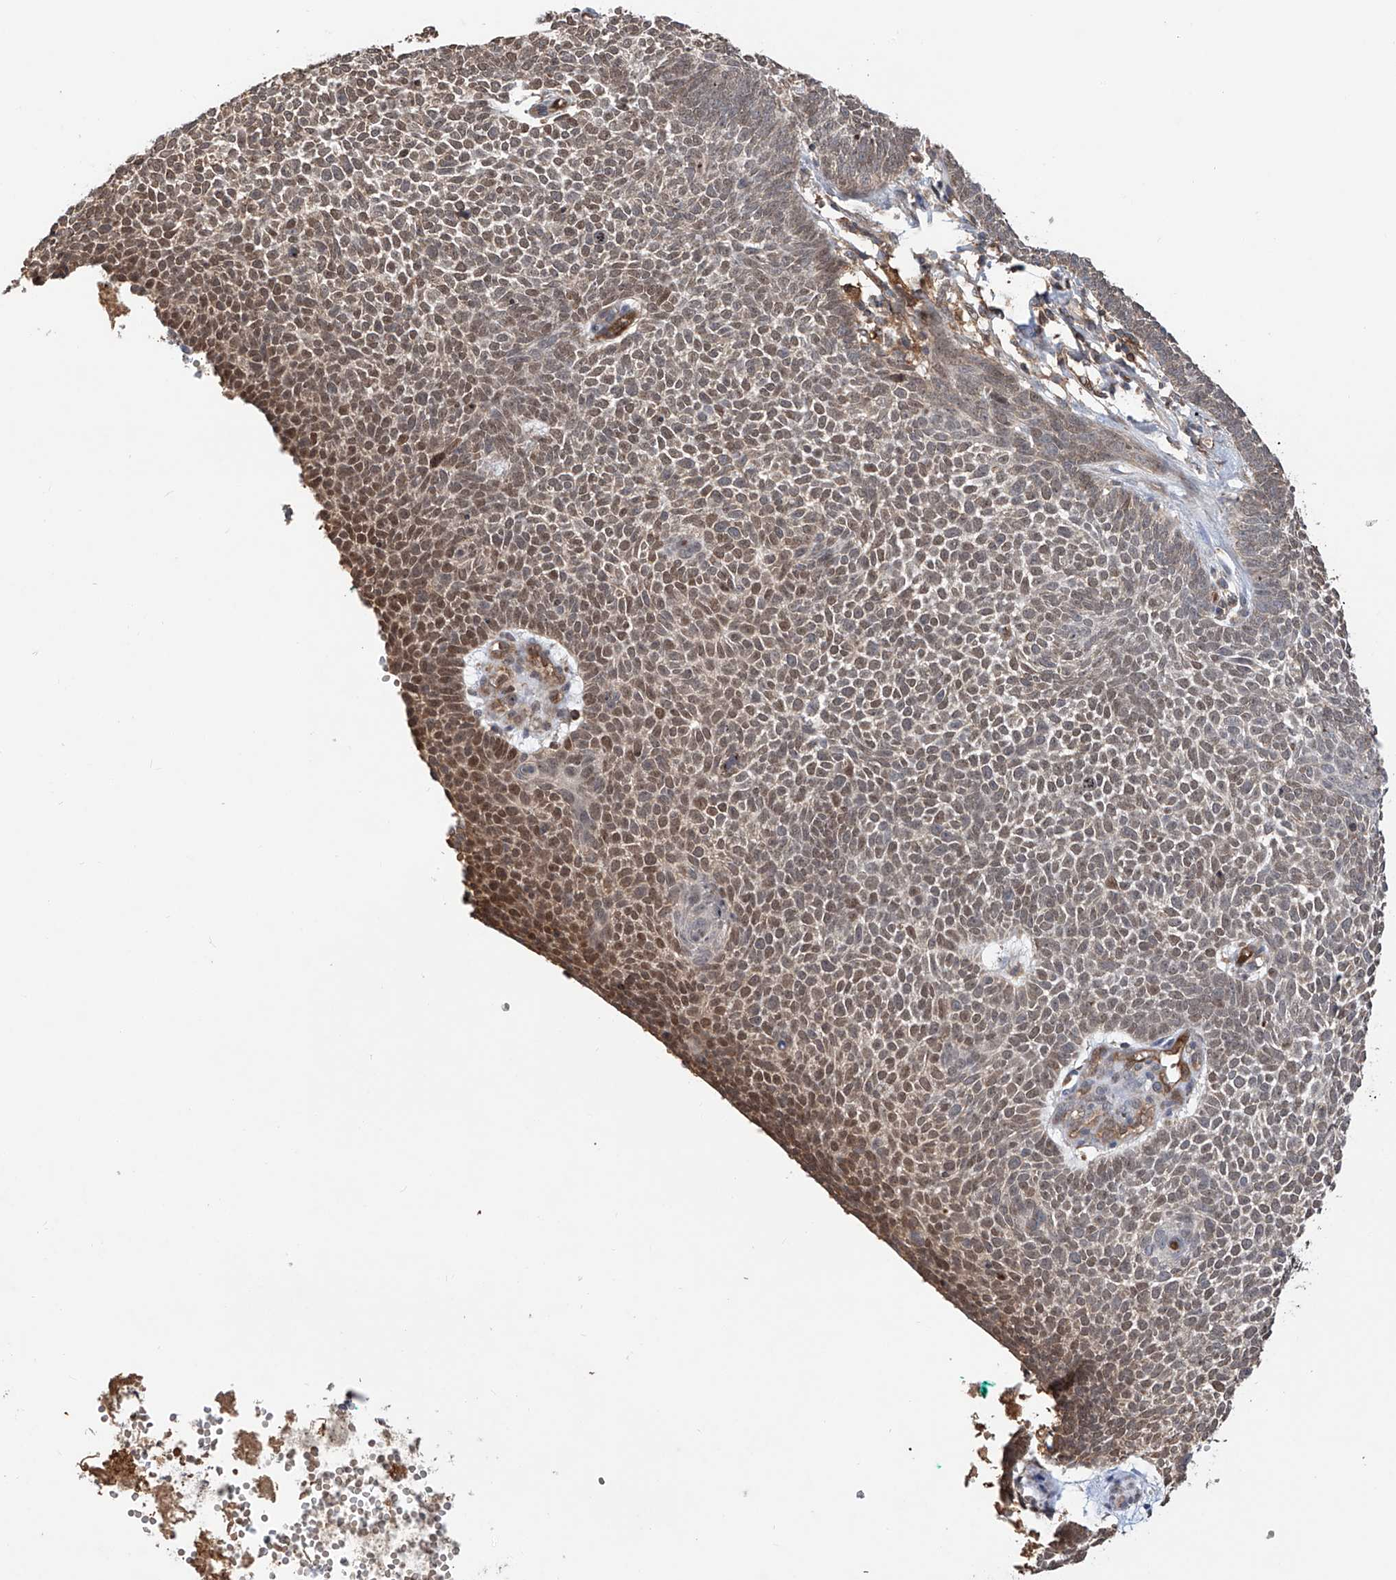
{"staining": {"intensity": "moderate", "quantity": "25%-75%", "location": "nuclear"}, "tissue": "skin cancer", "cell_type": "Tumor cells", "image_type": "cancer", "snomed": [{"axis": "morphology", "description": "Basal cell carcinoma"}, {"axis": "topography", "description": "Skin"}], "caption": "A medium amount of moderate nuclear expression is identified in about 25%-75% of tumor cells in skin basal cell carcinoma tissue. (IHC, brightfield microscopy, high magnification).", "gene": "RILPL2", "patient": {"sex": "female", "age": 81}}